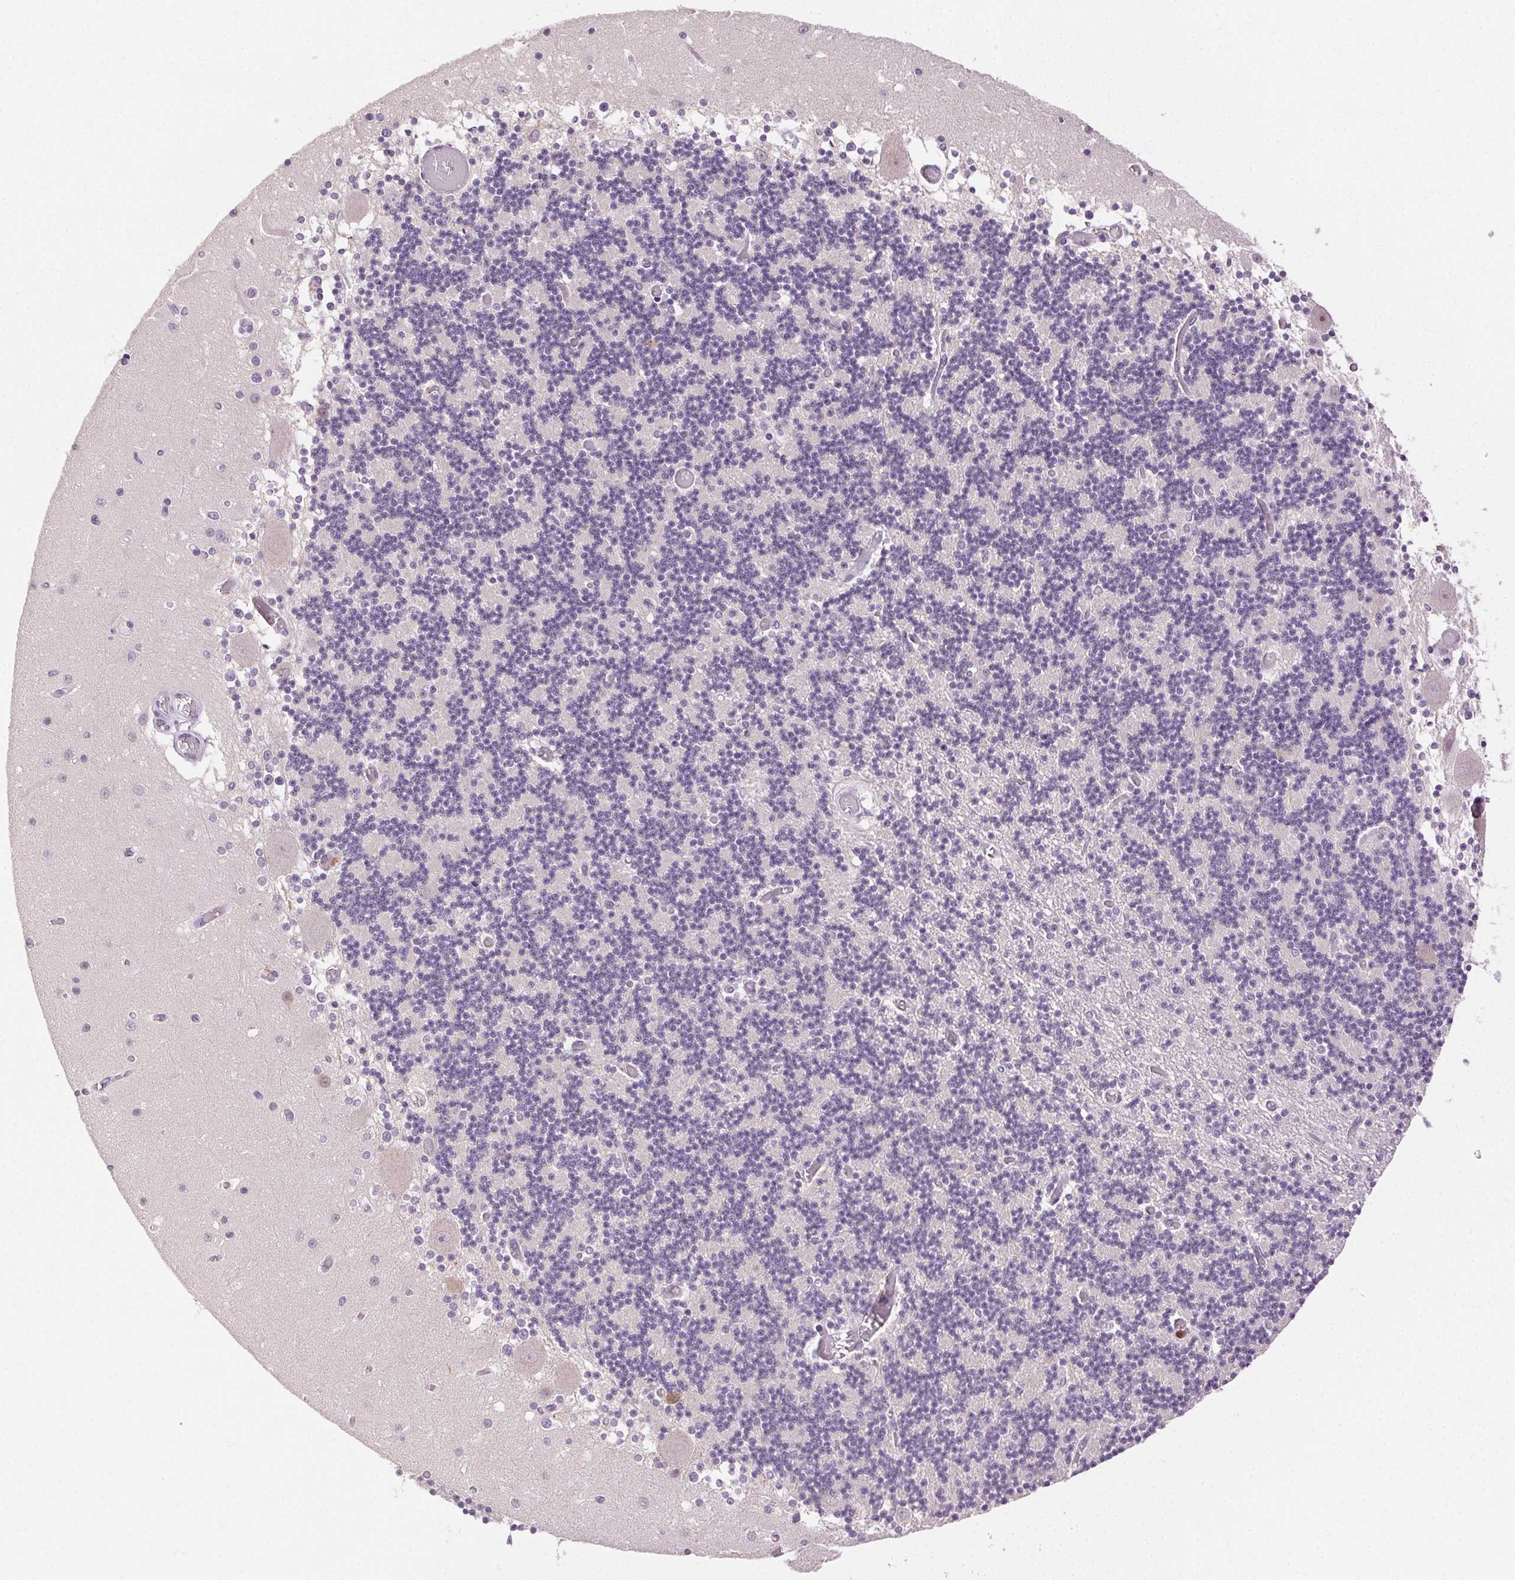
{"staining": {"intensity": "weak", "quantity": "<25%", "location": "cytoplasmic/membranous"}, "tissue": "cerebellum", "cell_type": "Cells in granular layer", "image_type": "normal", "snomed": [{"axis": "morphology", "description": "Normal tissue, NOS"}, {"axis": "topography", "description": "Cerebellum"}], "caption": "This photomicrograph is of benign cerebellum stained with immunohistochemistry to label a protein in brown with the nuclei are counter-stained blue. There is no positivity in cells in granular layer. (Stains: DAB IHC with hematoxylin counter stain, Microscopy: brightfield microscopy at high magnification).", "gene": "CLDN10", "patient": {"sex": "female", "age": 28}}